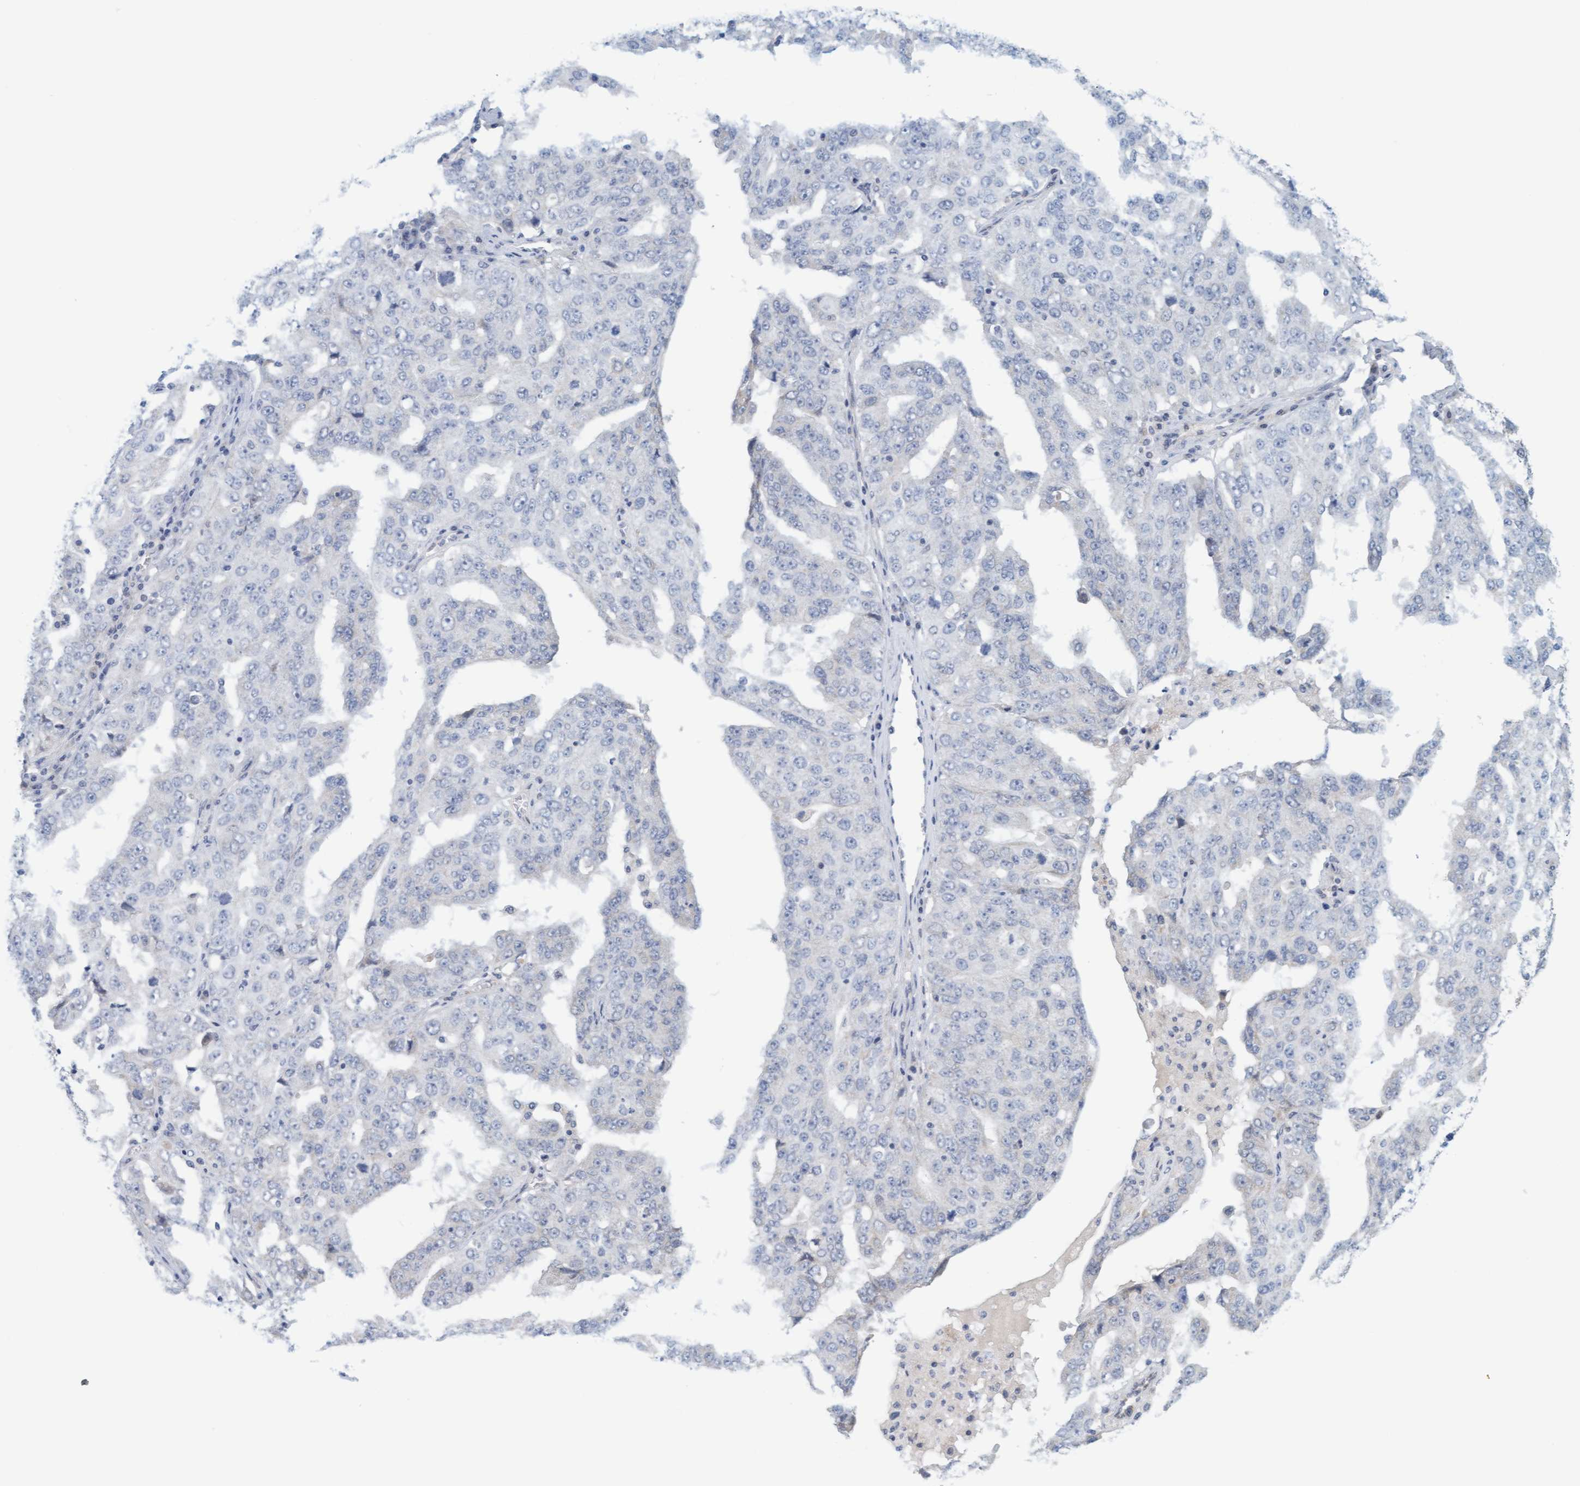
{"staining": {"intensity": "negative", "quantity": "none", "location": "none"}, "tissue": "ovarian cancer", "cell_type": "Tumor cells", "image_type": "cancer", "snomed": [{"axis": "morphology", "description": "Carcinoma, endometroid"}, {"axis": "topography", "description": "Ovary"}], "caption": "The image reveals no significant staining in tumor cells of ovarian endometroid carcinoma.", "gene": "CPA3", "patient": {"sex": "female", "age": 62}}